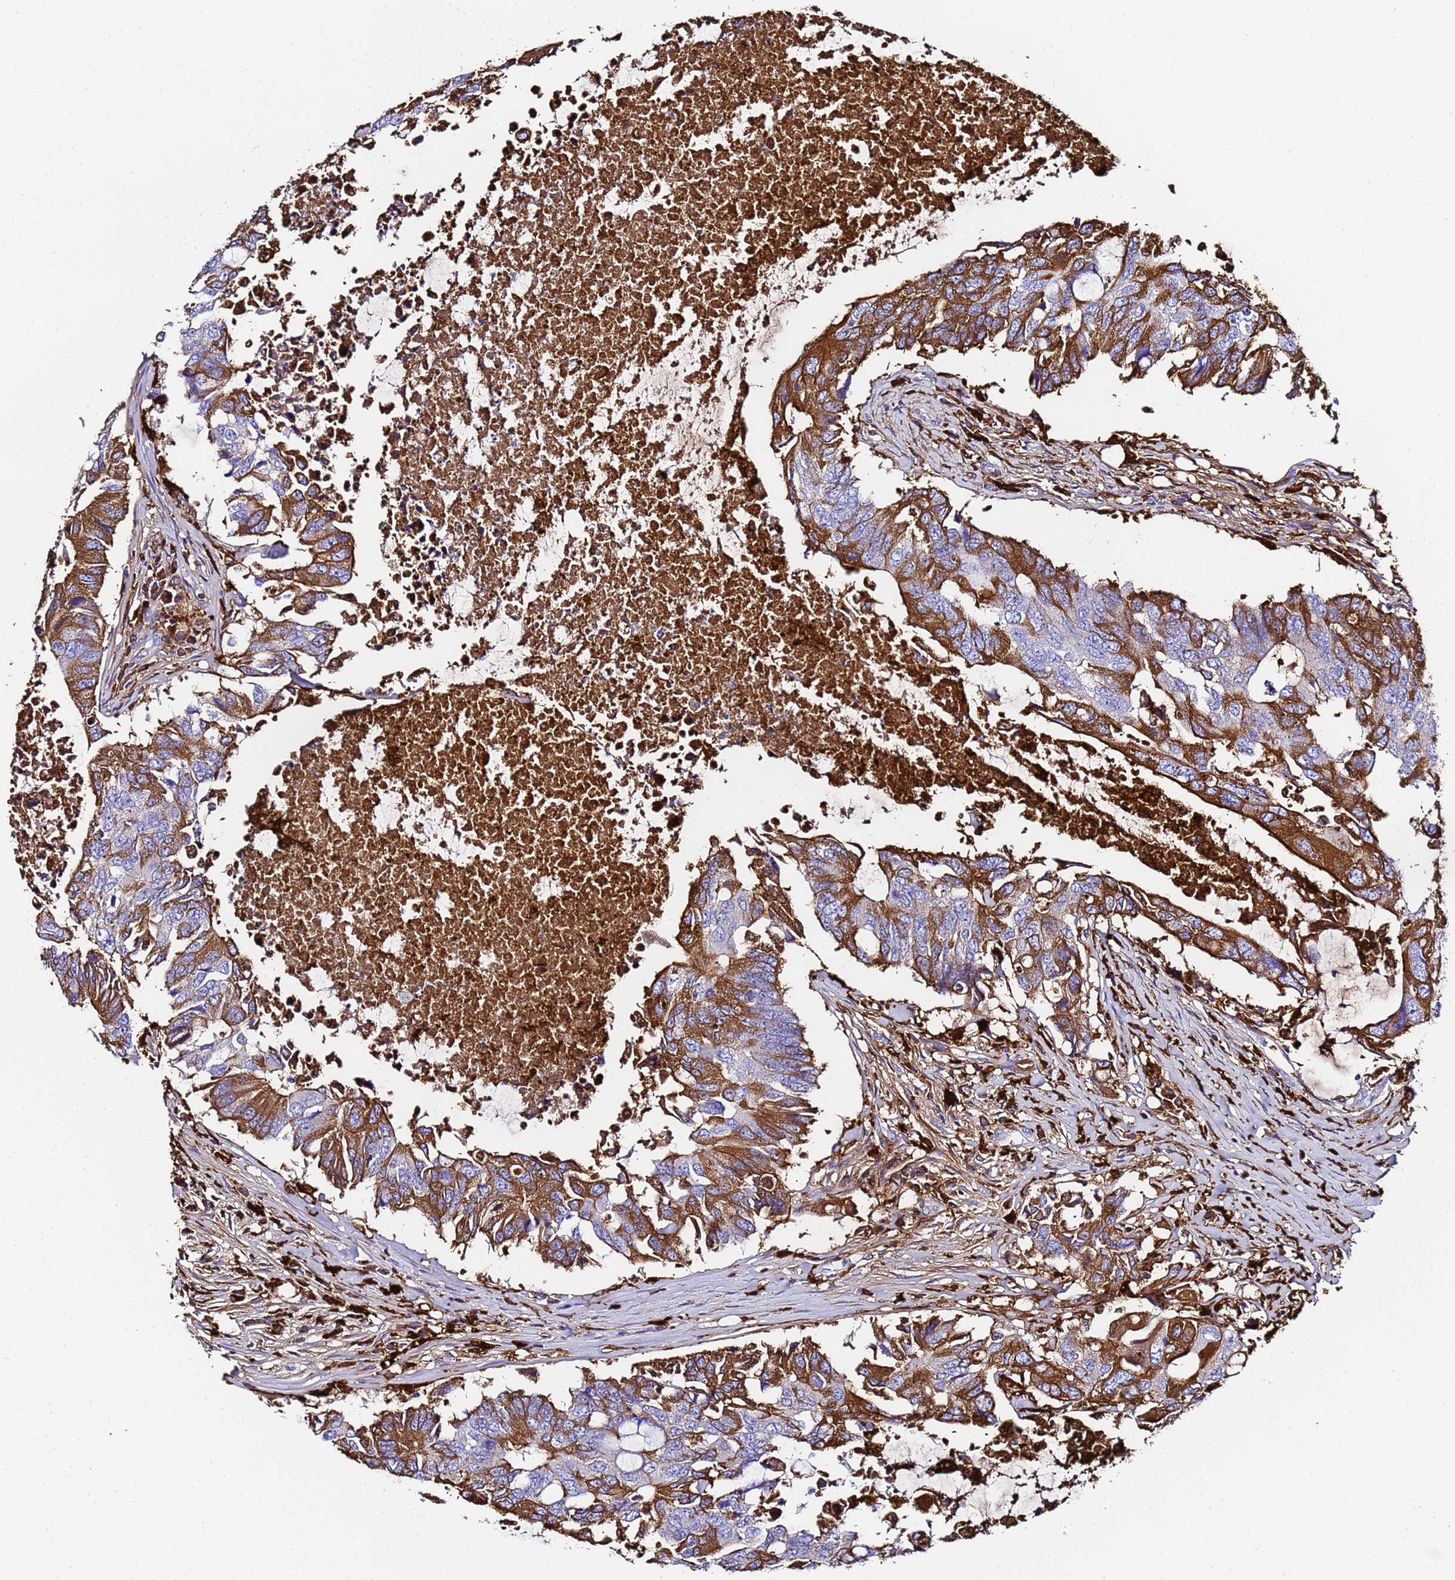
{"staining": {"intensity": "strong", "quantity": "25%-75%", "location": "cytoplasmic/membranous"}, "tissue": "colorectal cancer", "cell_type": "Tumor cells", "image_type": "cancer", "snomed": [{"axis": "morphology", "description": "Adenocarcinoma, NOS"}, {"axis": "topography", "description": "Colon"}], "caption": "Tumor cells display strong cytoplasmic/membranous staining in approximately 25%-75% of cells in colorectal cancer. The staining was performed using DAB to visualize the protein expression in brown, while the nuclei were stained in blue with hematoxylin (Magnification: 20x).", "gene": "FTL", "patient": {"sex": "male", "age": 71}}